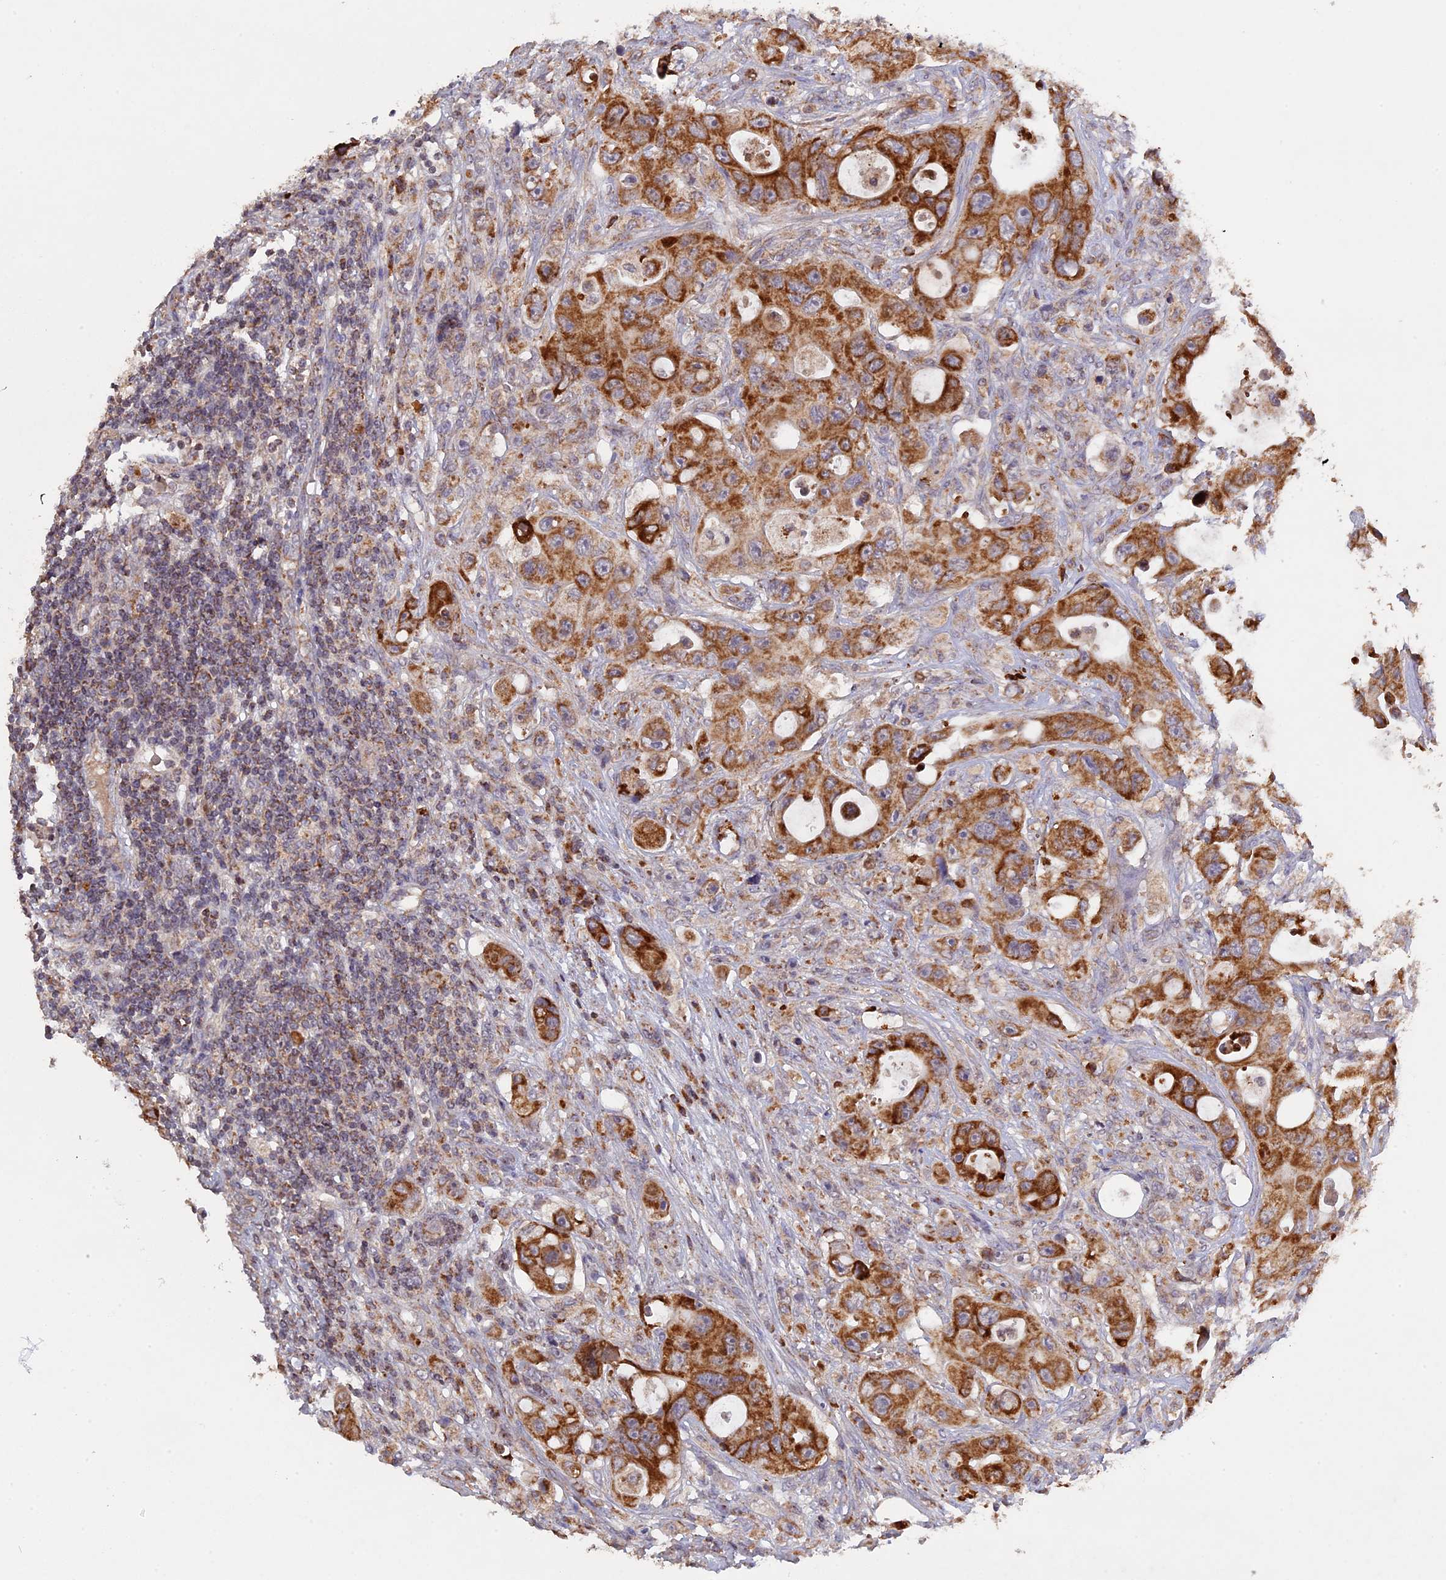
{"staining": {"intensity": "moderate", "quantity": ">75%", "location": "cytoplasmic/membranous"}, "tissue": "colorectal cancer", "cell_type": "Tumor cells", "image_type": "cancer", "snomed": [{"axis": "morphology", "description": "Adenocarcinoma, NOS"}, {"axis": "topography", "description": "Colon"}], "caption": "An image of human adenocarcinoma (colorectal) stained for a protein demonstrates moderate cytoplasmic/membranous brown staining in tumor cells.", "gene": "MPV17L", "patient": {"sex": "female", "age": 46}}